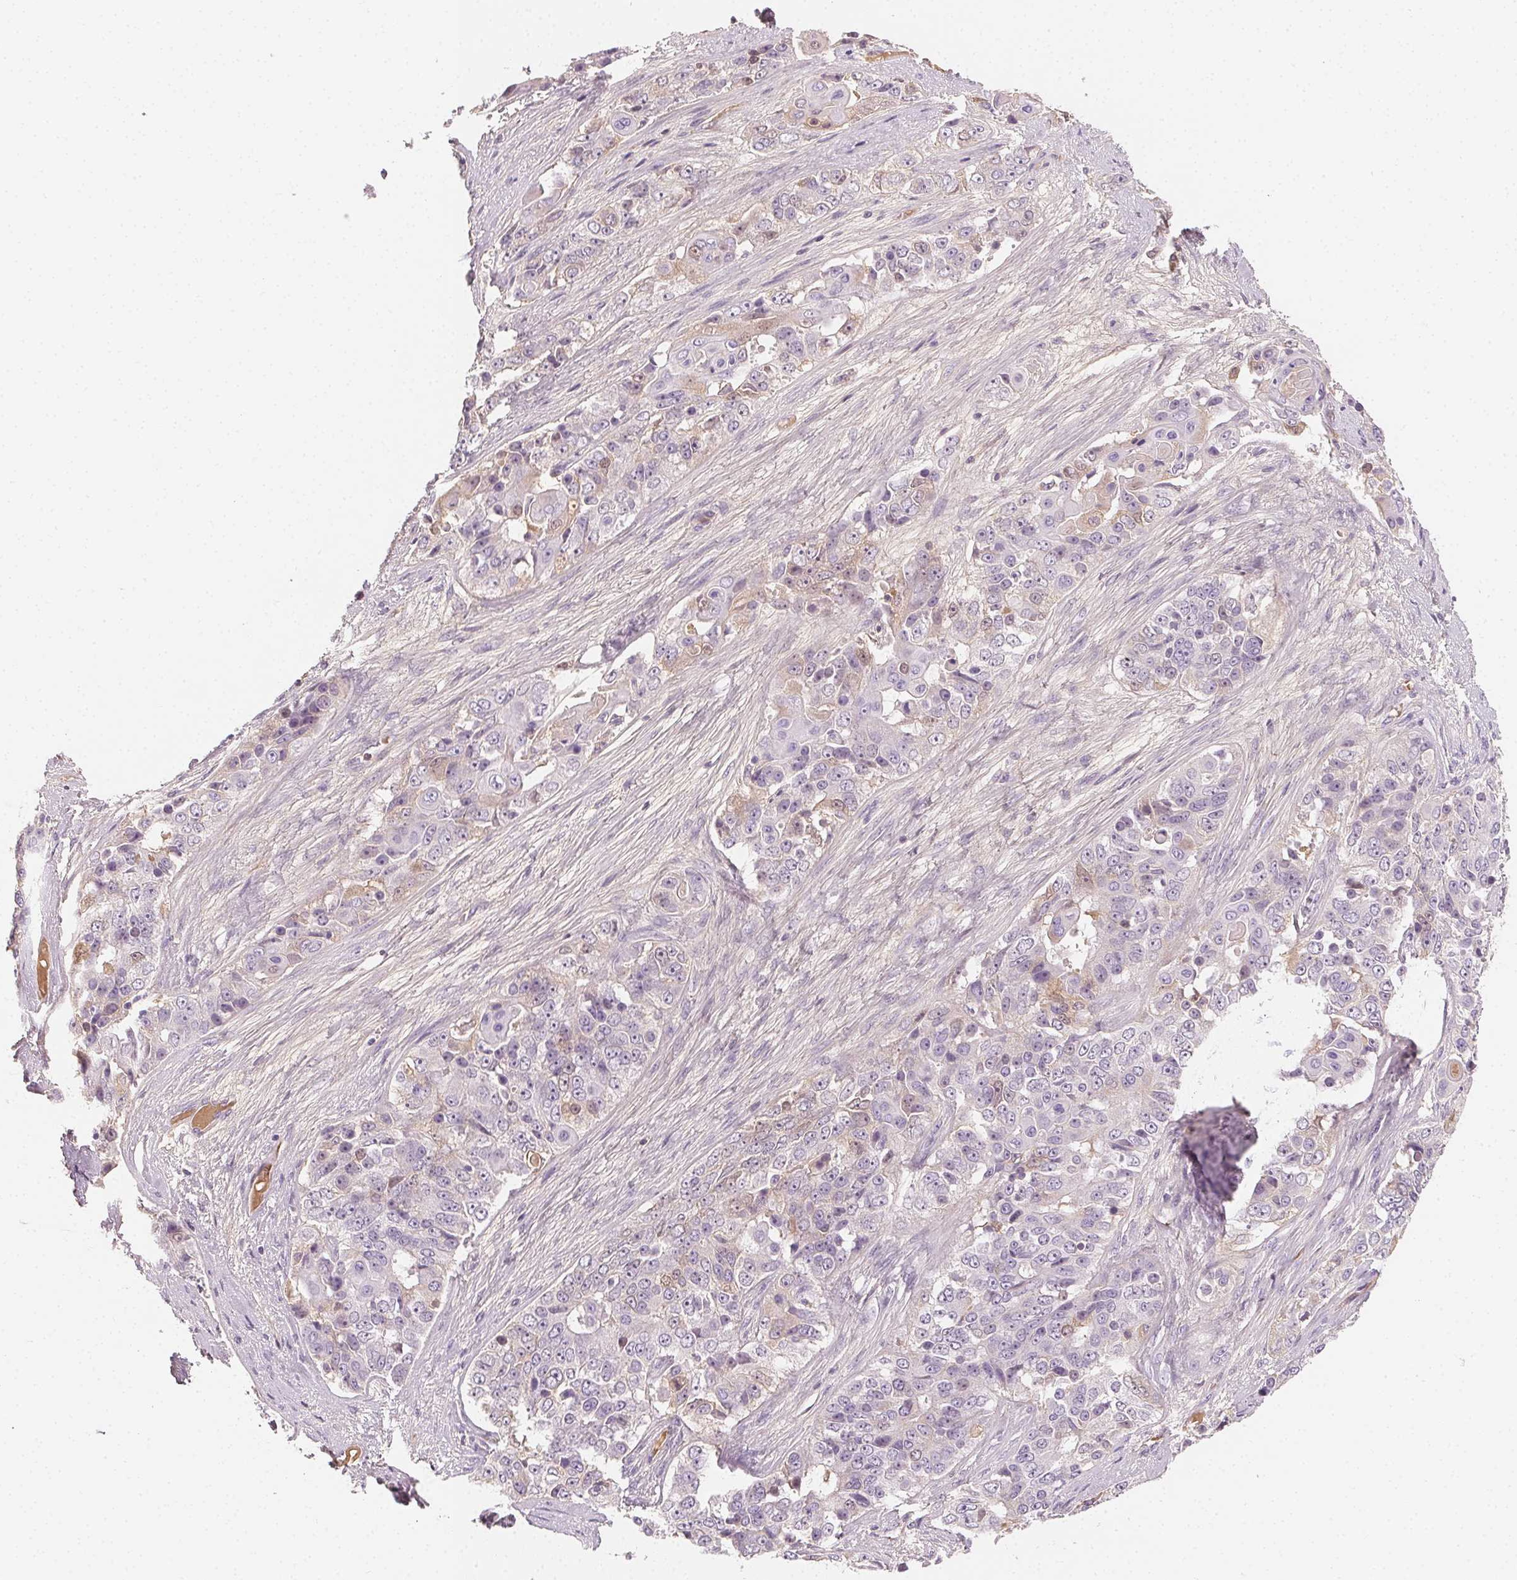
{"staining": {"intensity": "negative", "quantity": "none", "location": "none"}, "tissue": "ovarian cancer", "cell_type": "Tumor cells", "image_type": "cancer", "snomed": [{"axis": "morphology", "description": "Carcinoma, endometroid"}, {"axis": "topography", "description": "Ovary"}], "caption": "High magnification brightfield microscopy of ovarian cancer (endometroid carcinoma) stained with DAB (3,3'-diaminobenzidine) (brown) and counterstained with hematoxylin (blue): tumor cells show no significant staining.", "gene": "AFM", "patient": {"sex": "female", "age": 51}}